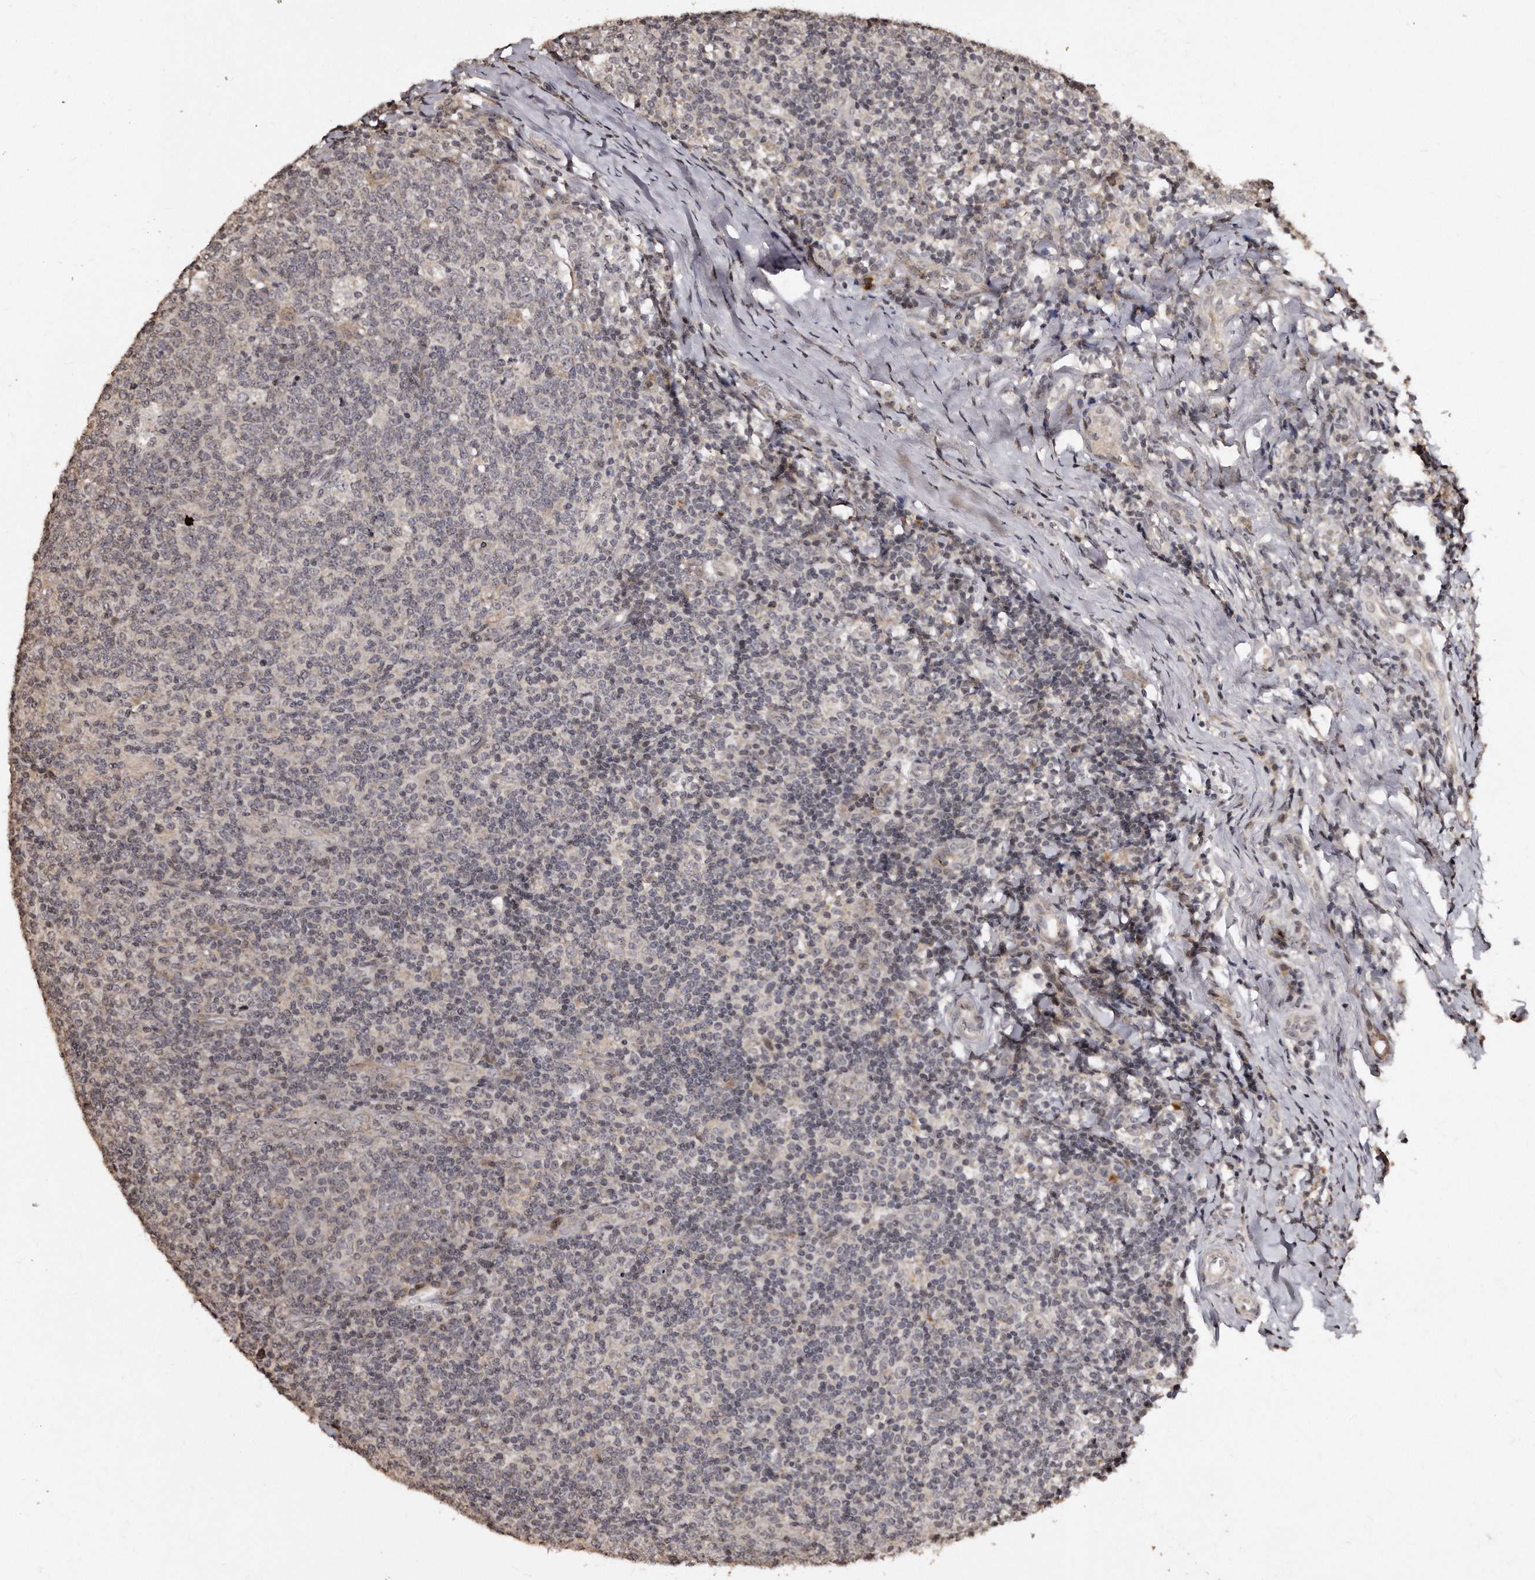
{"staining": {"intensity": "weak", "quantity": "<25%", "location": "nuclear"}, "tissue": "tonsil", "cell_type": "Germinal center cells", "image_type": "normal", "snomed": [{"axis": "morphology", "description": "Normal tissue, NOS"}, {"axis": "topography", "description": "Tonsil"}], "caption": "DAB (3,3'-diaminobenzidine) immunohistochemical staining of unremarkable tonsil demonstrates no significant staining in germinal center cells. (DAB immunohistochemistry visualized using brightfield microscopy, high magnification).", "gene": "TSHR", "patient": {"sex": "female", "age": 19}}